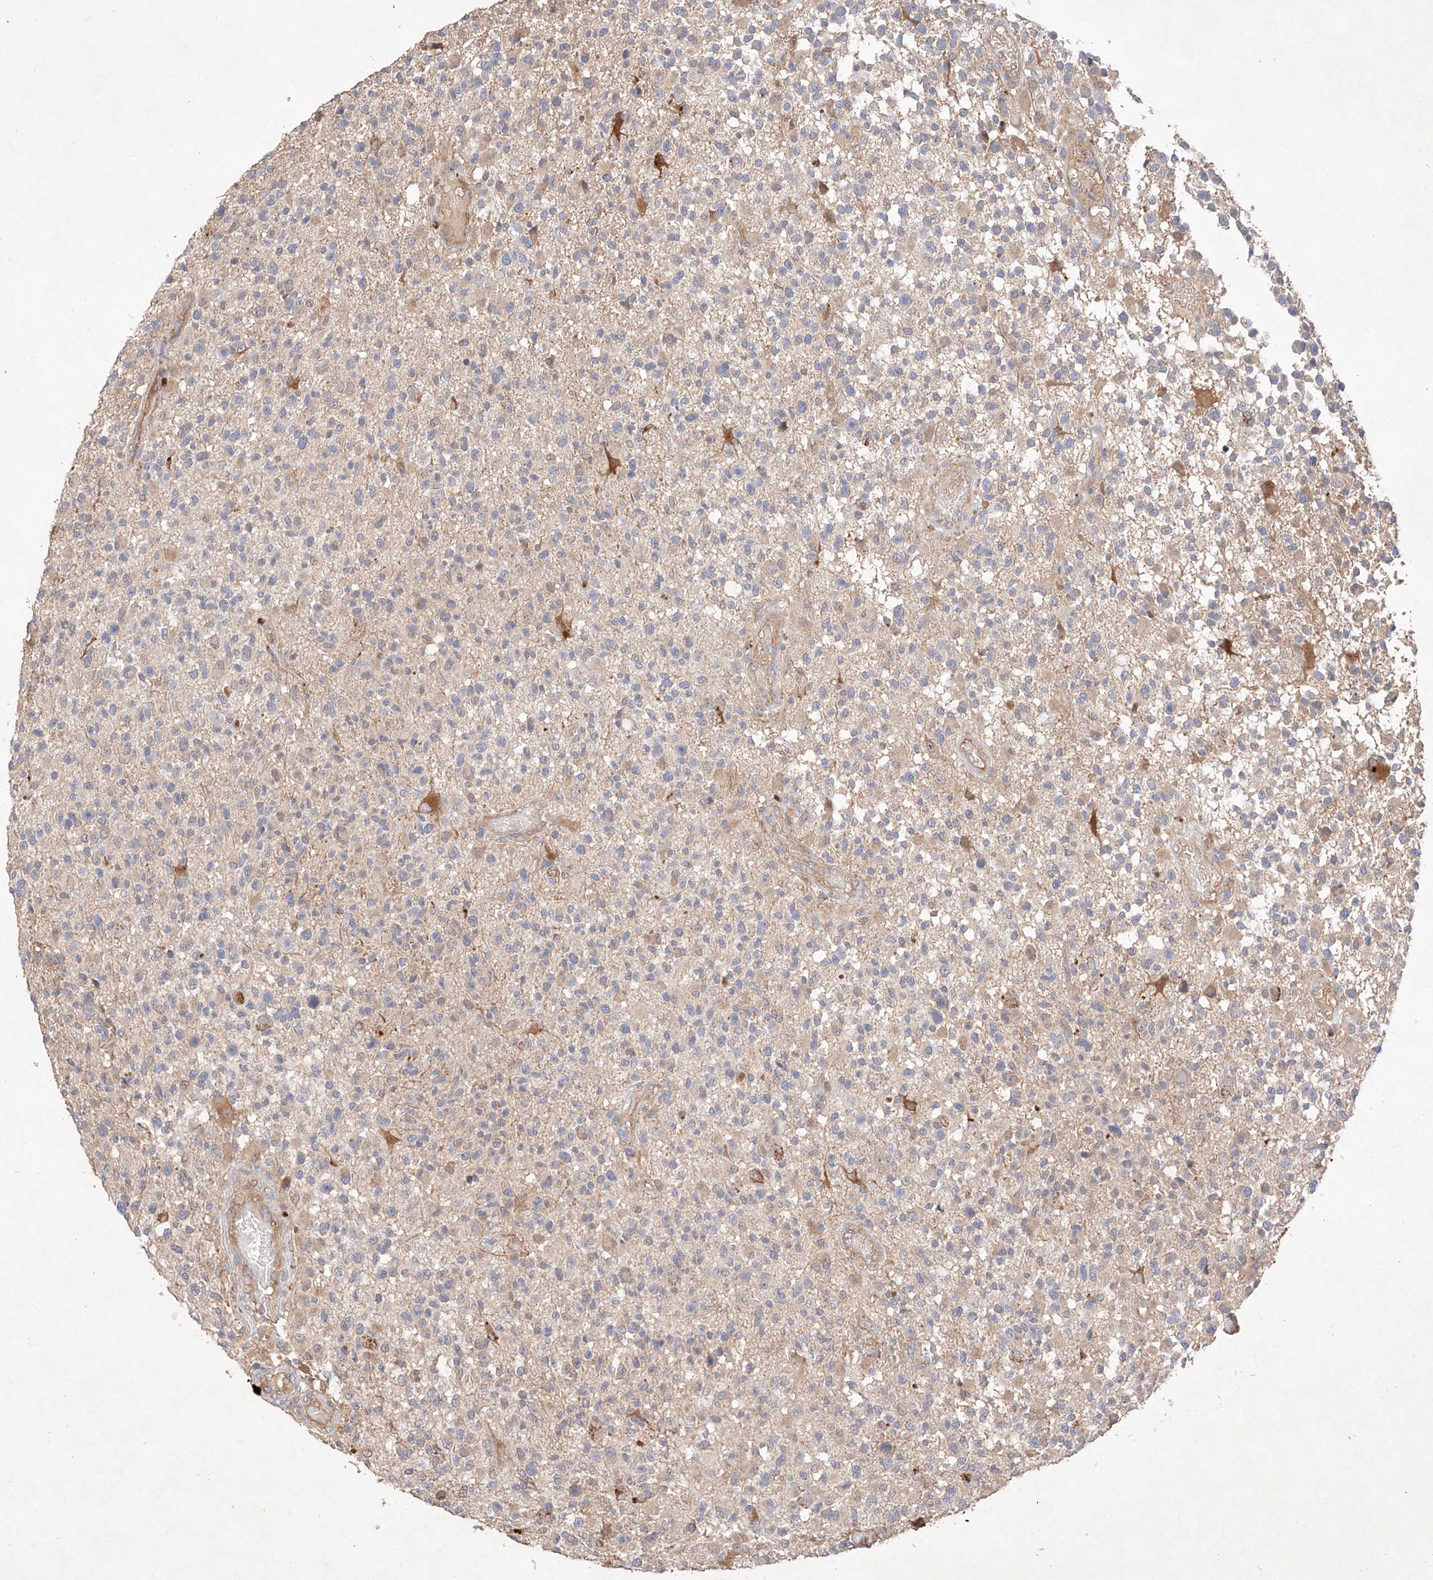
{"staining": {"intensity": "negative", "quantity": "none", "location": "none"}, "tissue": "glioma", "cell_type": "Tumor cells", "image_type": "cancer", "snomed": [{"axis": "morphology", "description": "Glioma, malignant, High grade"}, {"axis": "morphology", "description": "Glioblastoma, NOS"}, {"axis": "topography", "description": "Brain"}], "caption": "Immunohistochemical staining of human glioma shows no significant expression in tumor cells.", "gene": "C6orf62", "patient": {"sex": "male", "age": 60}}